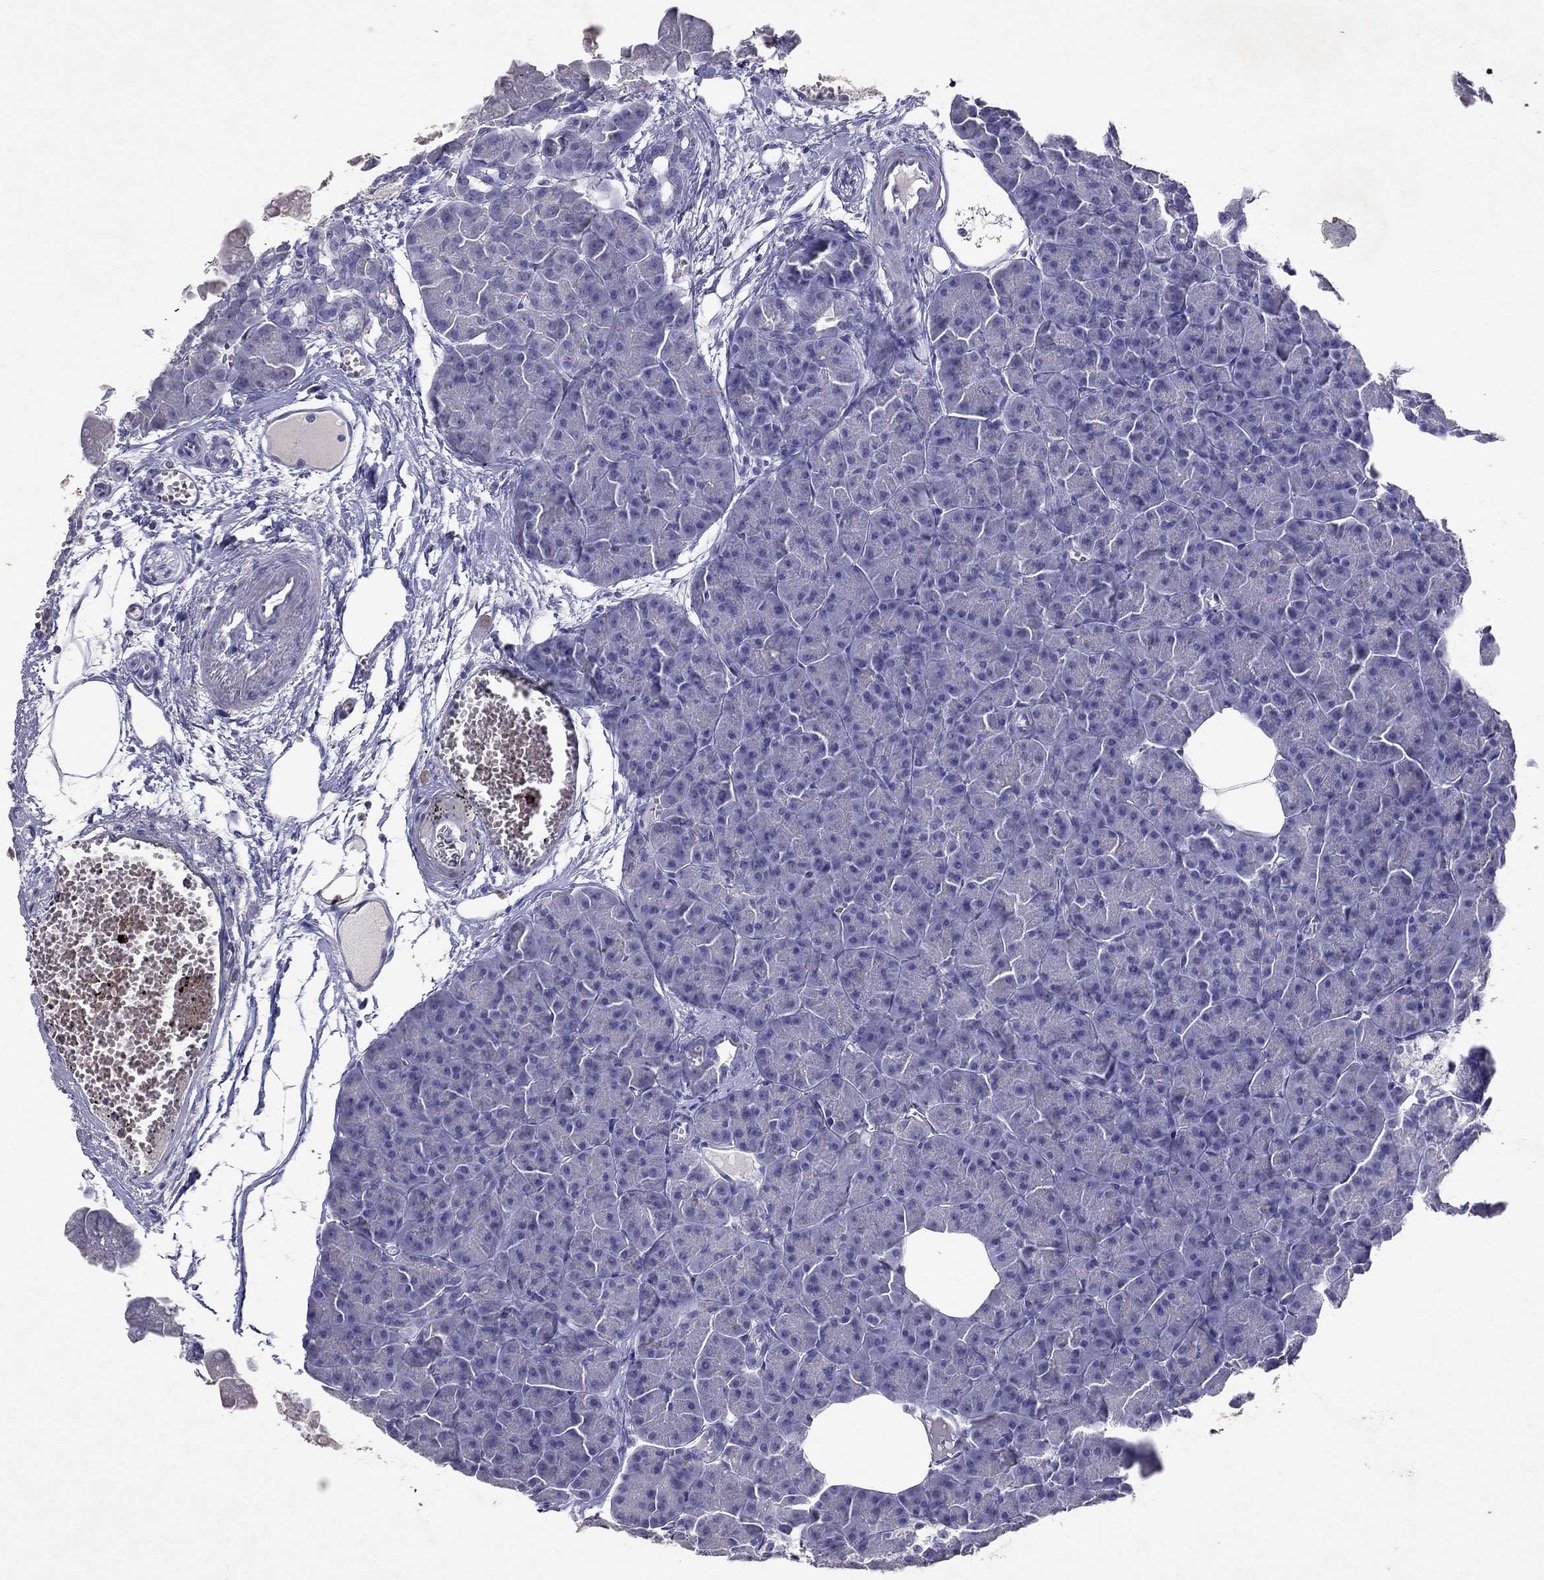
{"staining": {"intensity": "negative", "quantity": "none", "location": "none"}, "tissue": "pancreas", "cell_type": "Exocrine glandular cells", "image_type": "normal", "snomed": [{"axis": "morphology", "description": "Normal tissue, NOS"}, {"axis": "topography", "description": "Adipose tissue"}, {"axis": "topography", "description": "Pancreas"}, {"axis": "topography", "description": "Peripheral nerve tissue"}], "caption": "Immunohistochemistry of normal pancreas demonstrates no expression in exocrine glandular cells.", "gene": "PSMB11", "patient": {"sex": "female", "age": 58}}